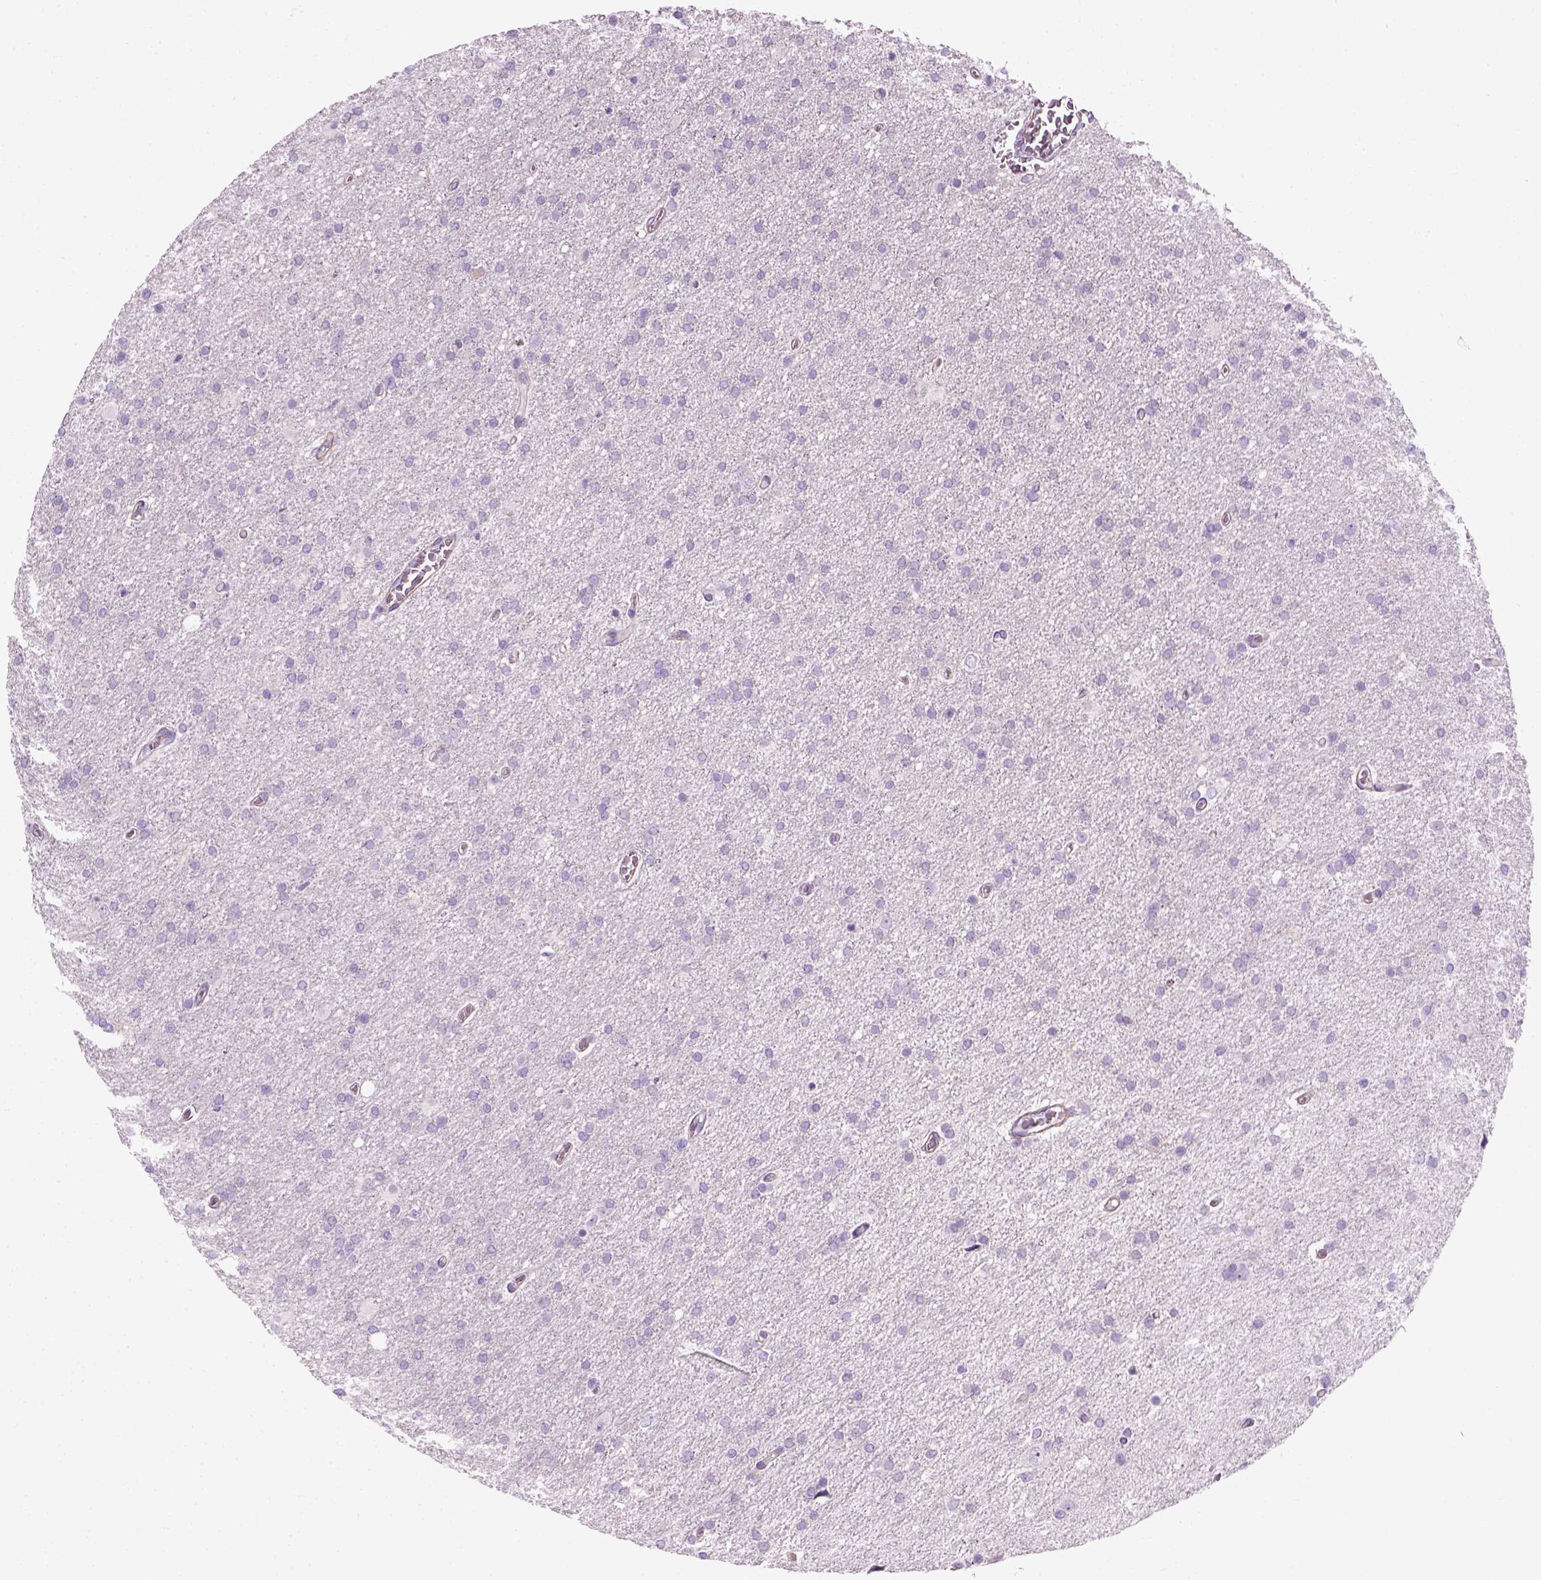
{"staining": {"intensity": "negative", "quantity": "none", "location": "none"}, "tissue": "glioma", "cell_type": "Tumor cells", "image_type": "cancer", "snomed": [{"axis": "morphology", "description": "Glioma, malignant, High grade"}, {"axis": "topography", "description": "Cerebral cortex"}], "caption": "Immunohistochemistry micrograph of neoplastic tissue: human malignant high-grade glioma stained with DAB (3,3'-diaminobenzidine) demonstrates no significant protein staining in tumor cells. (DAB IHC visualized using brightfield microscopy, high magnification).", "gene": "FAM161A", "patient": {"sex": "male", "age": 70}}